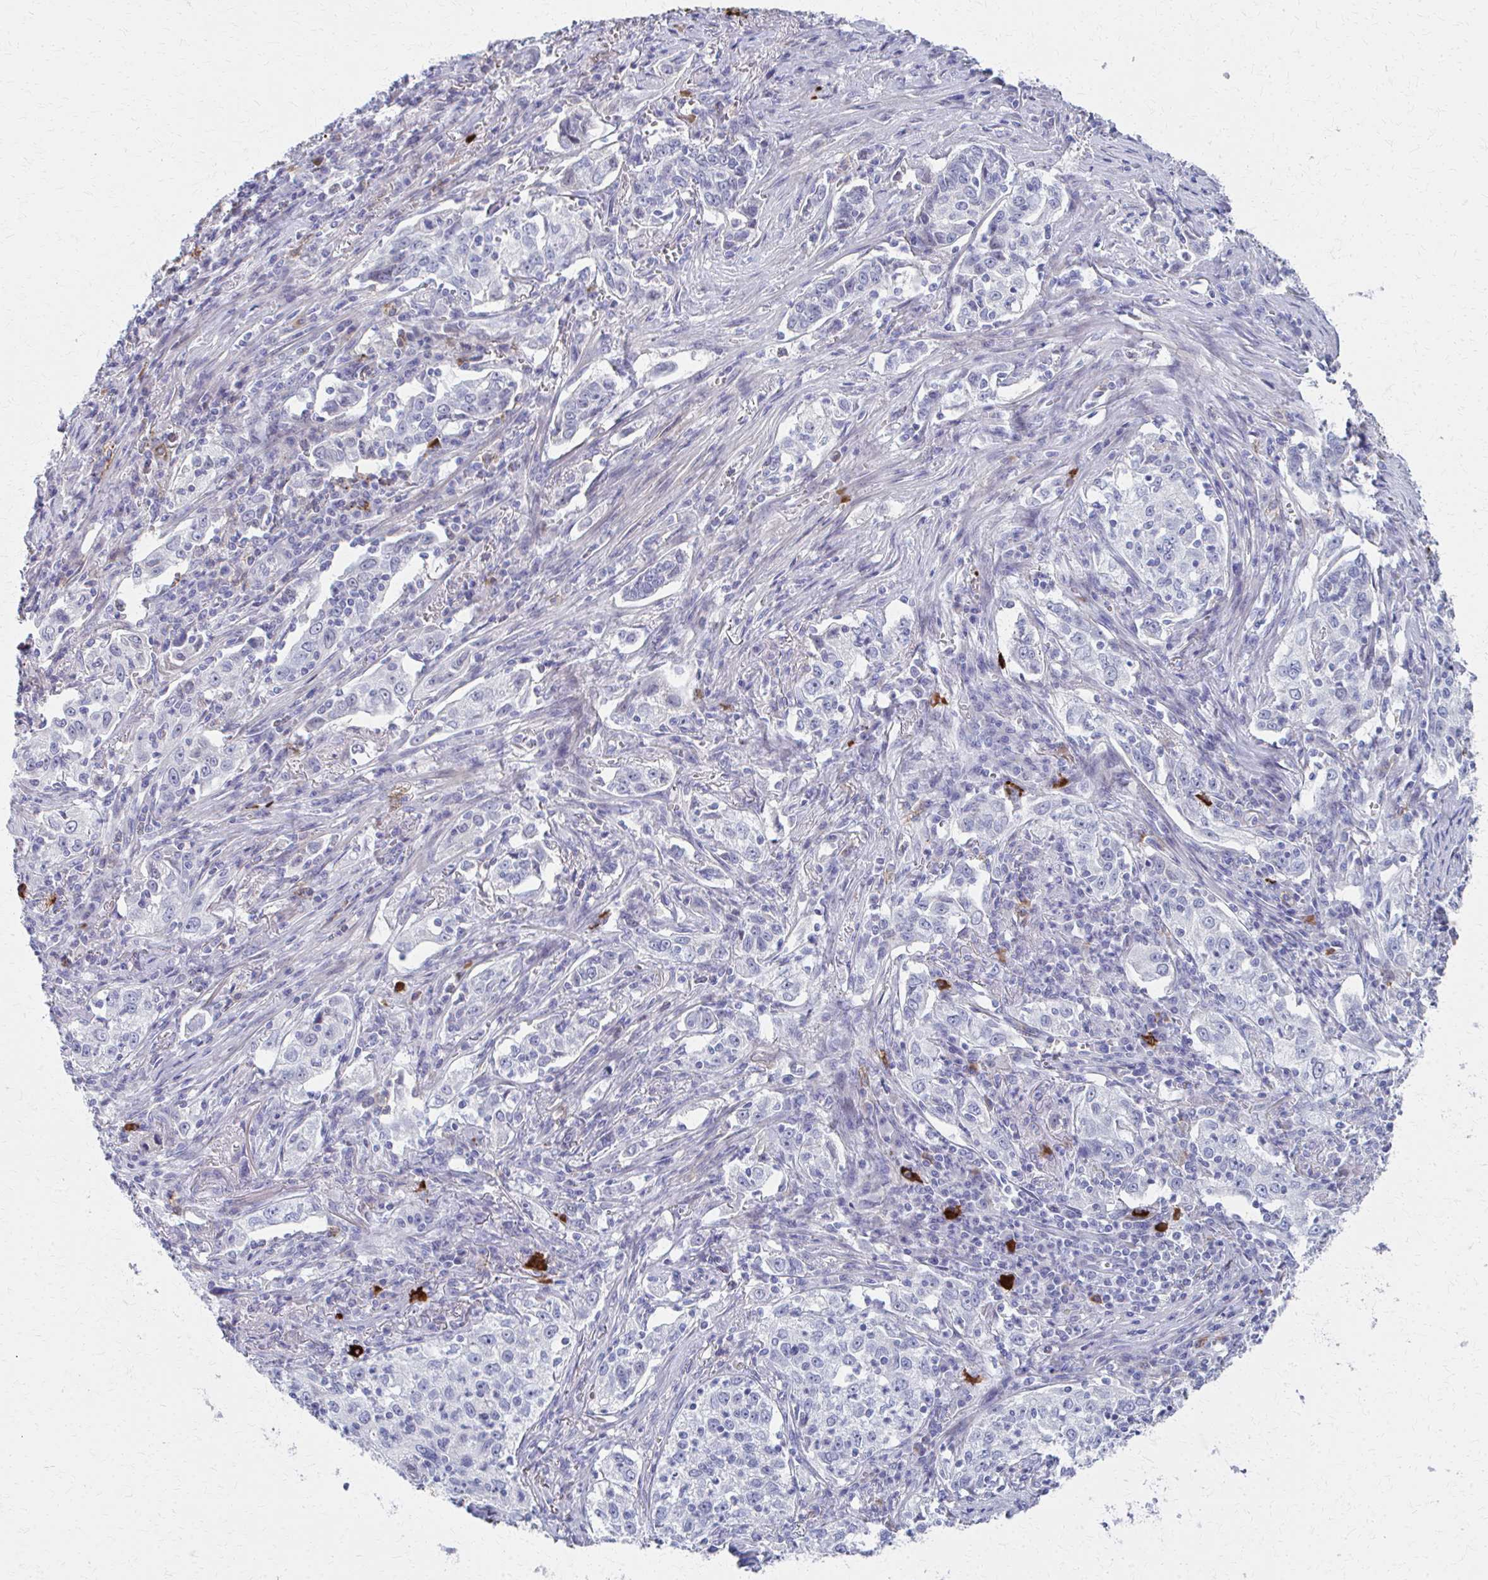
{"staining": {"intensity": "negative", "quantity": "none", "location": "none"}, "tissue": "lung cancer", "cell_type": "Tumor cells", "image_type": "cancer", "snomed": [{"axis": "morphology", "description": "Squamous cell carcinoma, NOS"}, {"axis": "topography", "description": "Lung"}], "caption": "Protein analysis of lung cancer reveals no significant expression in tumor cells.", "gene": "MS4A2", "patient": {"sex": "male", "age": 71}}